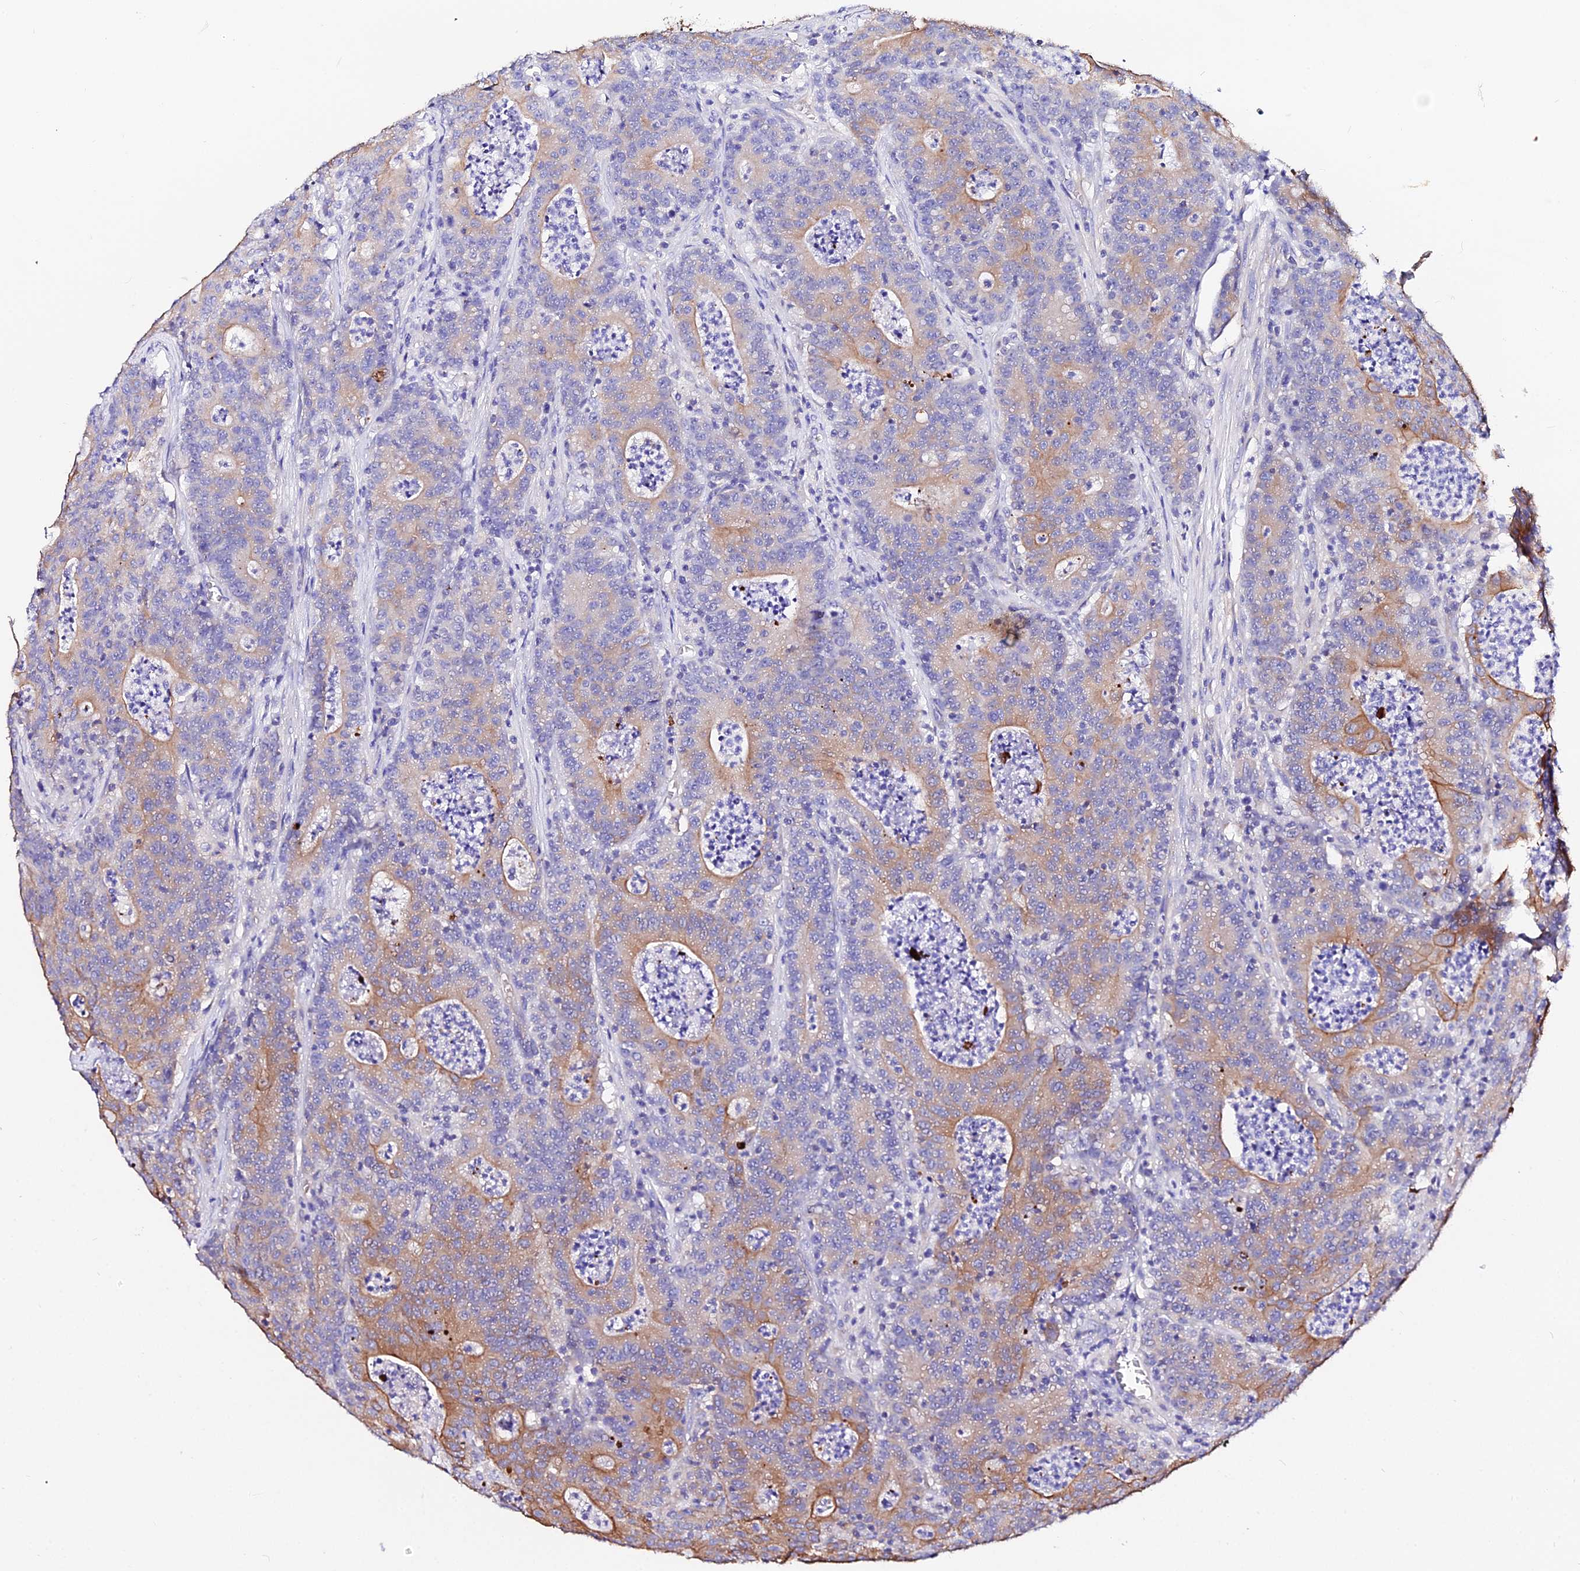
{"staining": {"intensity": "moderate", "quantity": "25%-75%", "location": "cytoplasmic/membranous"}, "tissue": "colorectal cancer", "cell_type": "Tumor cells", "image_type": "cancer", "snomed": [{"axis": "morphology", "description": "Adenocarcinoma, NOS"}, {"axis": "topography", "description": "Colon"}], "caption": "Immunohistochemistry (IHC) micrograph of colorectal cancer (adenocarcinoma) stained for a protein (brown), which displays medium levels of moderate cytoplasmic/membranous staining in about 25%-75% of tumor cells.", "gene": "DAW1", "patient": {"sex": "male", "age": 83}}